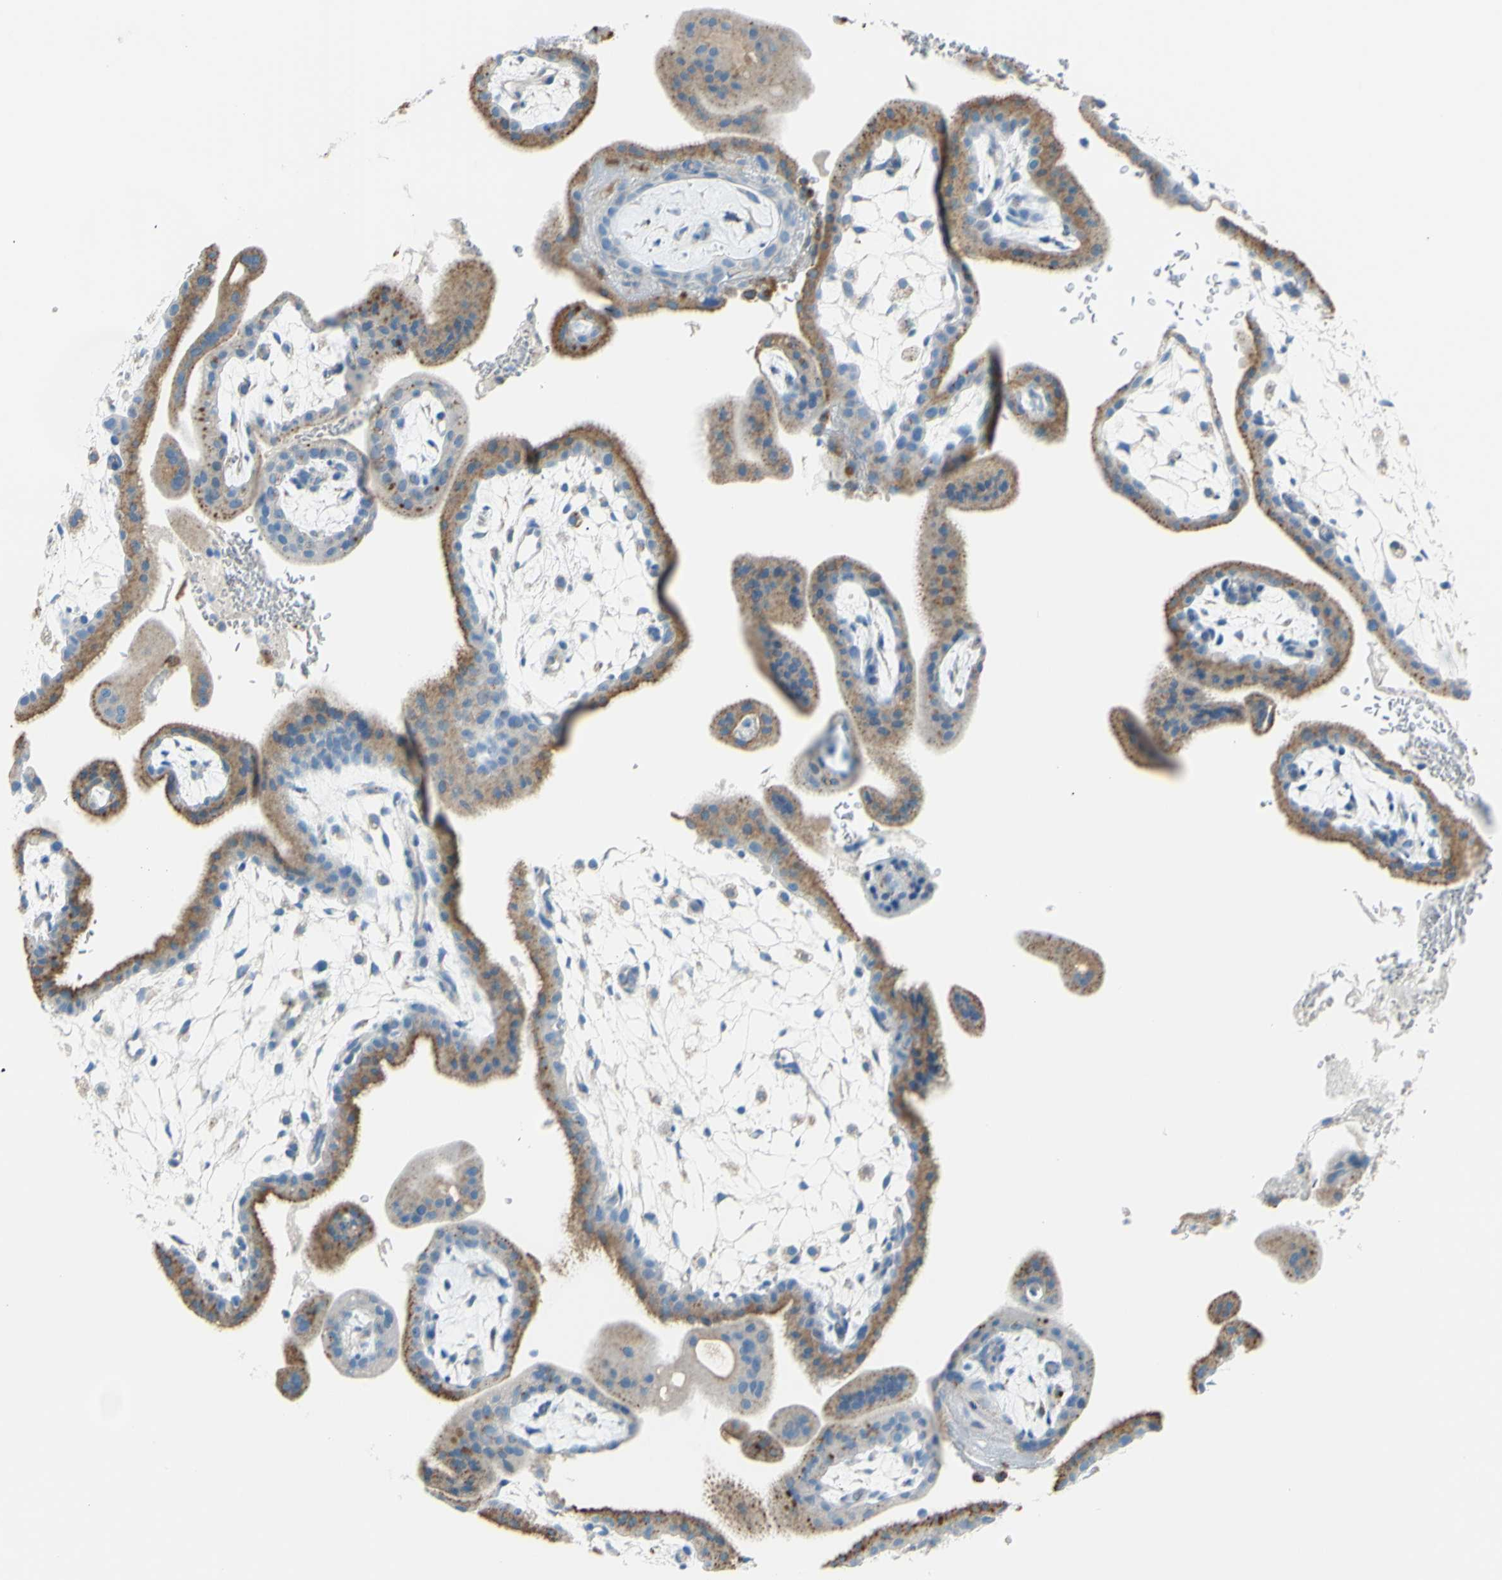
{"staining": {"intensity": "moderate", "quantity": "<25%", "location": "cytoplasmic/membranous"}, "tissue": "placenta", "cell_type": "Decidual cells", "image_type": "normal", "snomed": [{"axis": "morphology", "description": "Normal tissue, NOS"}, {"axis": "topography", "description": "Placenta"}], "caption": "Protein expression analysis of benign placenta shows moderate cytoplasmic/membranous expression in about <25% of decidual cells.", "gene": "CTSD", "patient": {"sex": "female", "age": 35}}